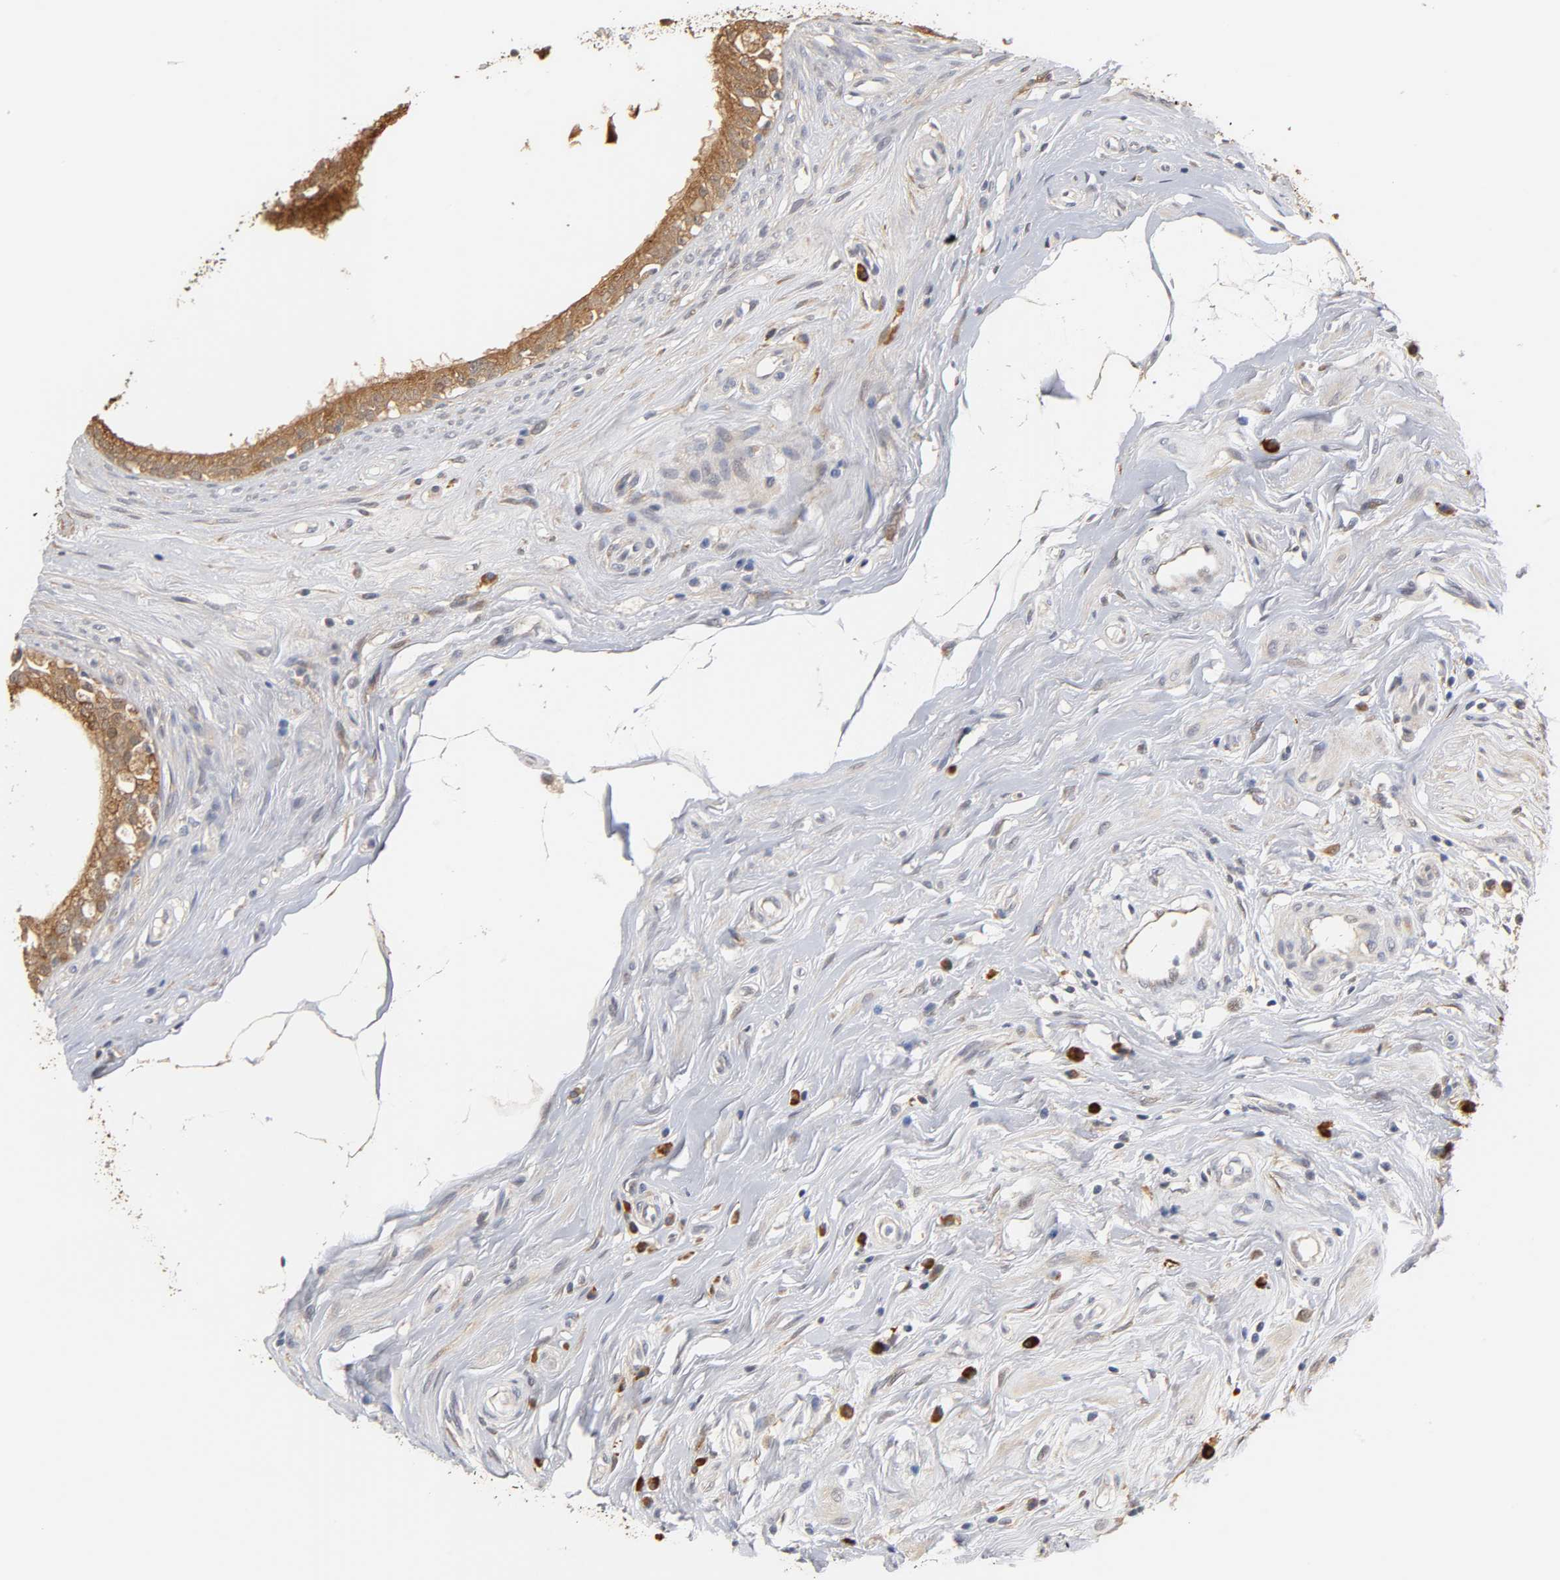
{"staining": {"intensity": "strong", "quantity": ">75%", "location": "nuclear"}, "tissue": "epididymis", "cell_type": "Glandular cells", "image_type": "normal", "snomed": [{"axis": "morphology", "description": "Normal tissue, NOS"}, {"axis": "morphology", "description": "Inflammation, NOS"}, {"axis": "topography", "description": "Epididymis"}], "caption": "Brown immunohistochemical staining in benign epididymis displays strong nuclear positivity in about >75% of glandular cells. (DAB = brown stain, brightfield microscopy at high magnification).", "gene": "GSTZ1", "patient": {"sex": "male", "age": 84}}